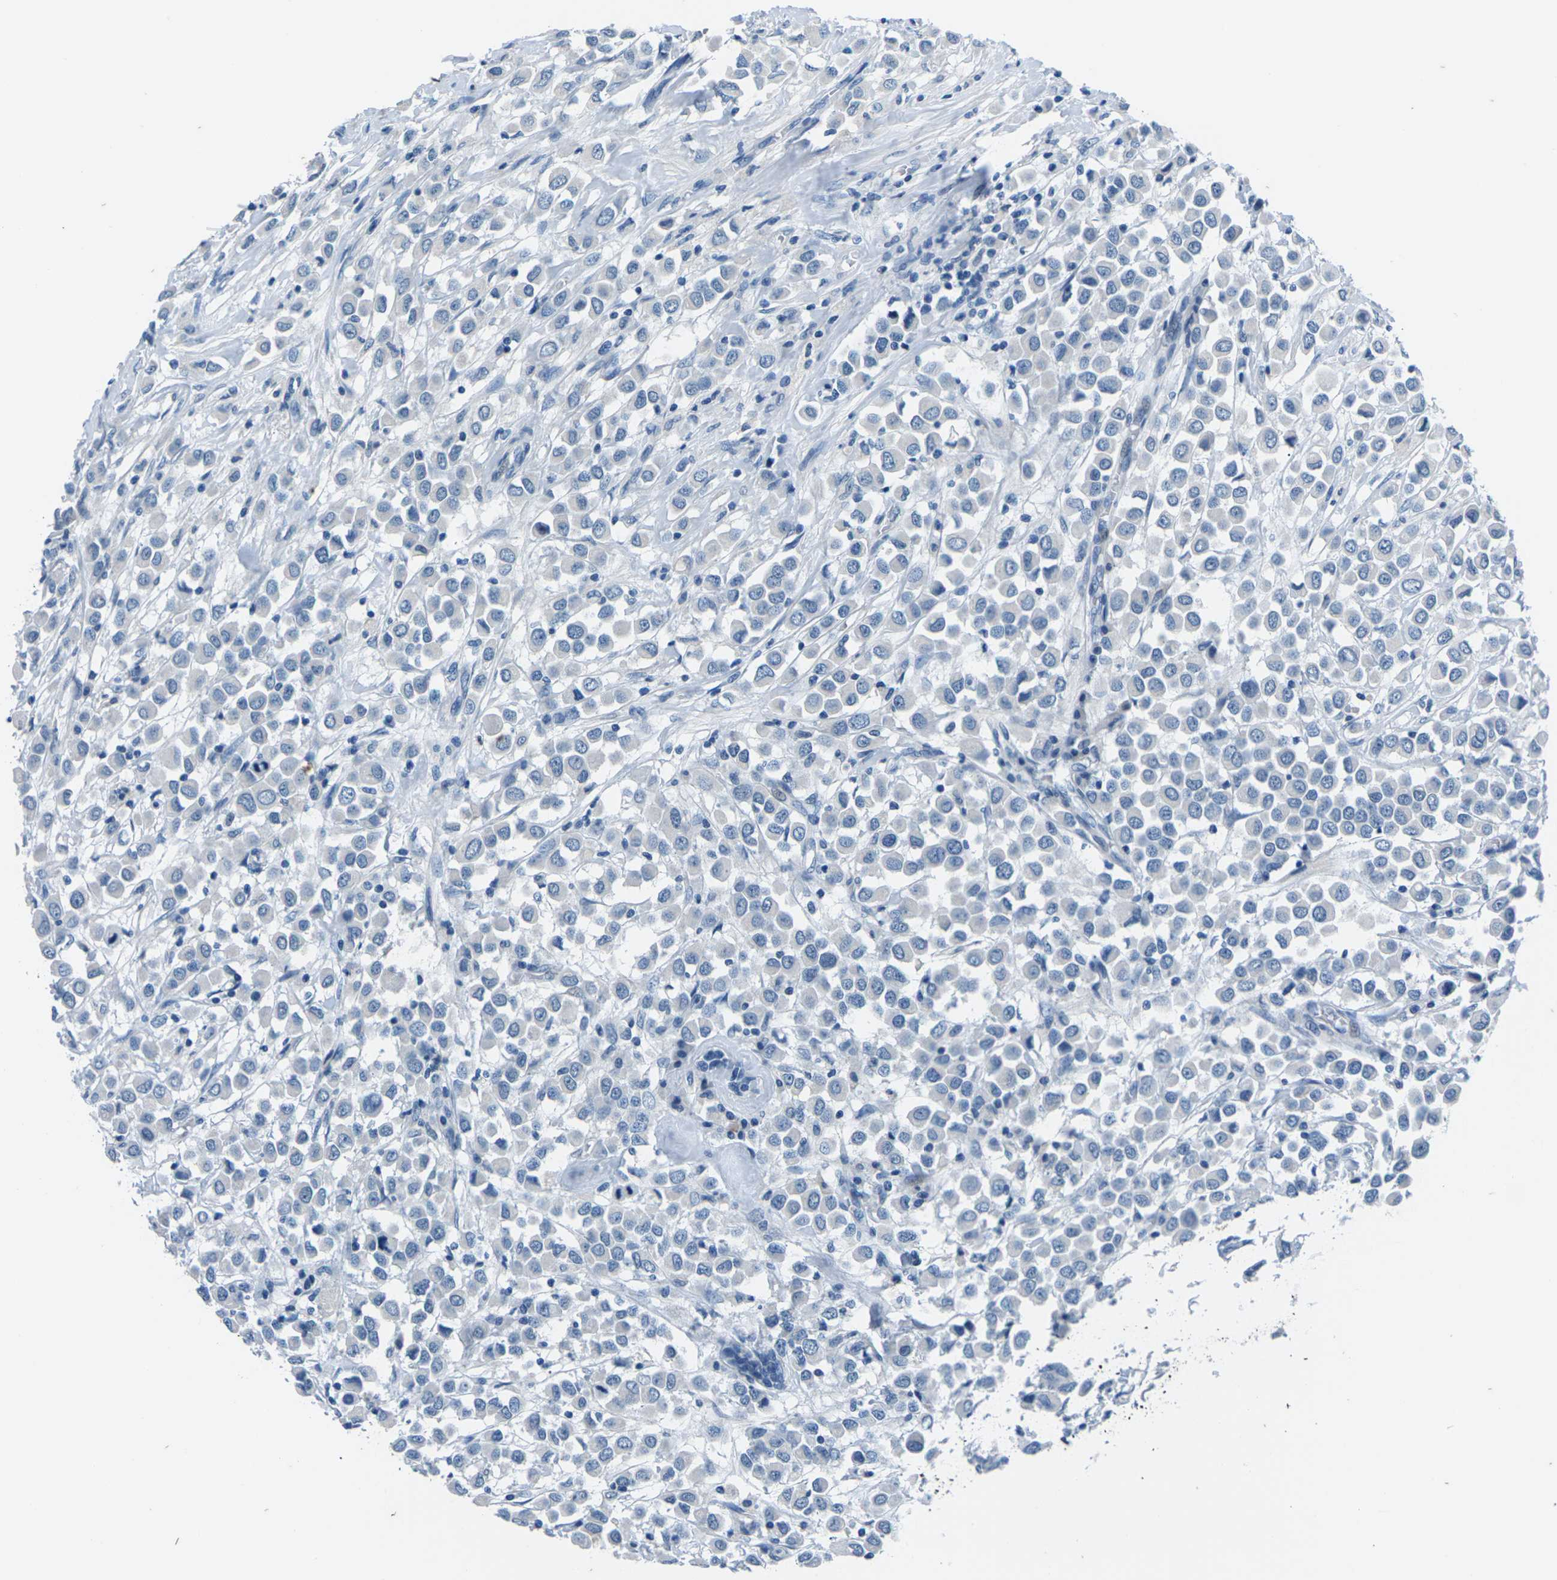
{"staining": {"intensity": "negative", "quantity": "none", "location": "none"}, "tissue": "breast cancer", "cell_type": "Tumor cells", "image_type": "cancer", "snomed": [{"axis": "morphology", "description": "Duct carcinoma"}, {"axis": "topography", "description": "Breast"}], "caption": "The histopathology image exhibits no significant staining in tumor cells of breast cancer (intraductal carcinoma).", "gene": "UMOD", "patient": {"sex": "female", "age": 61}}